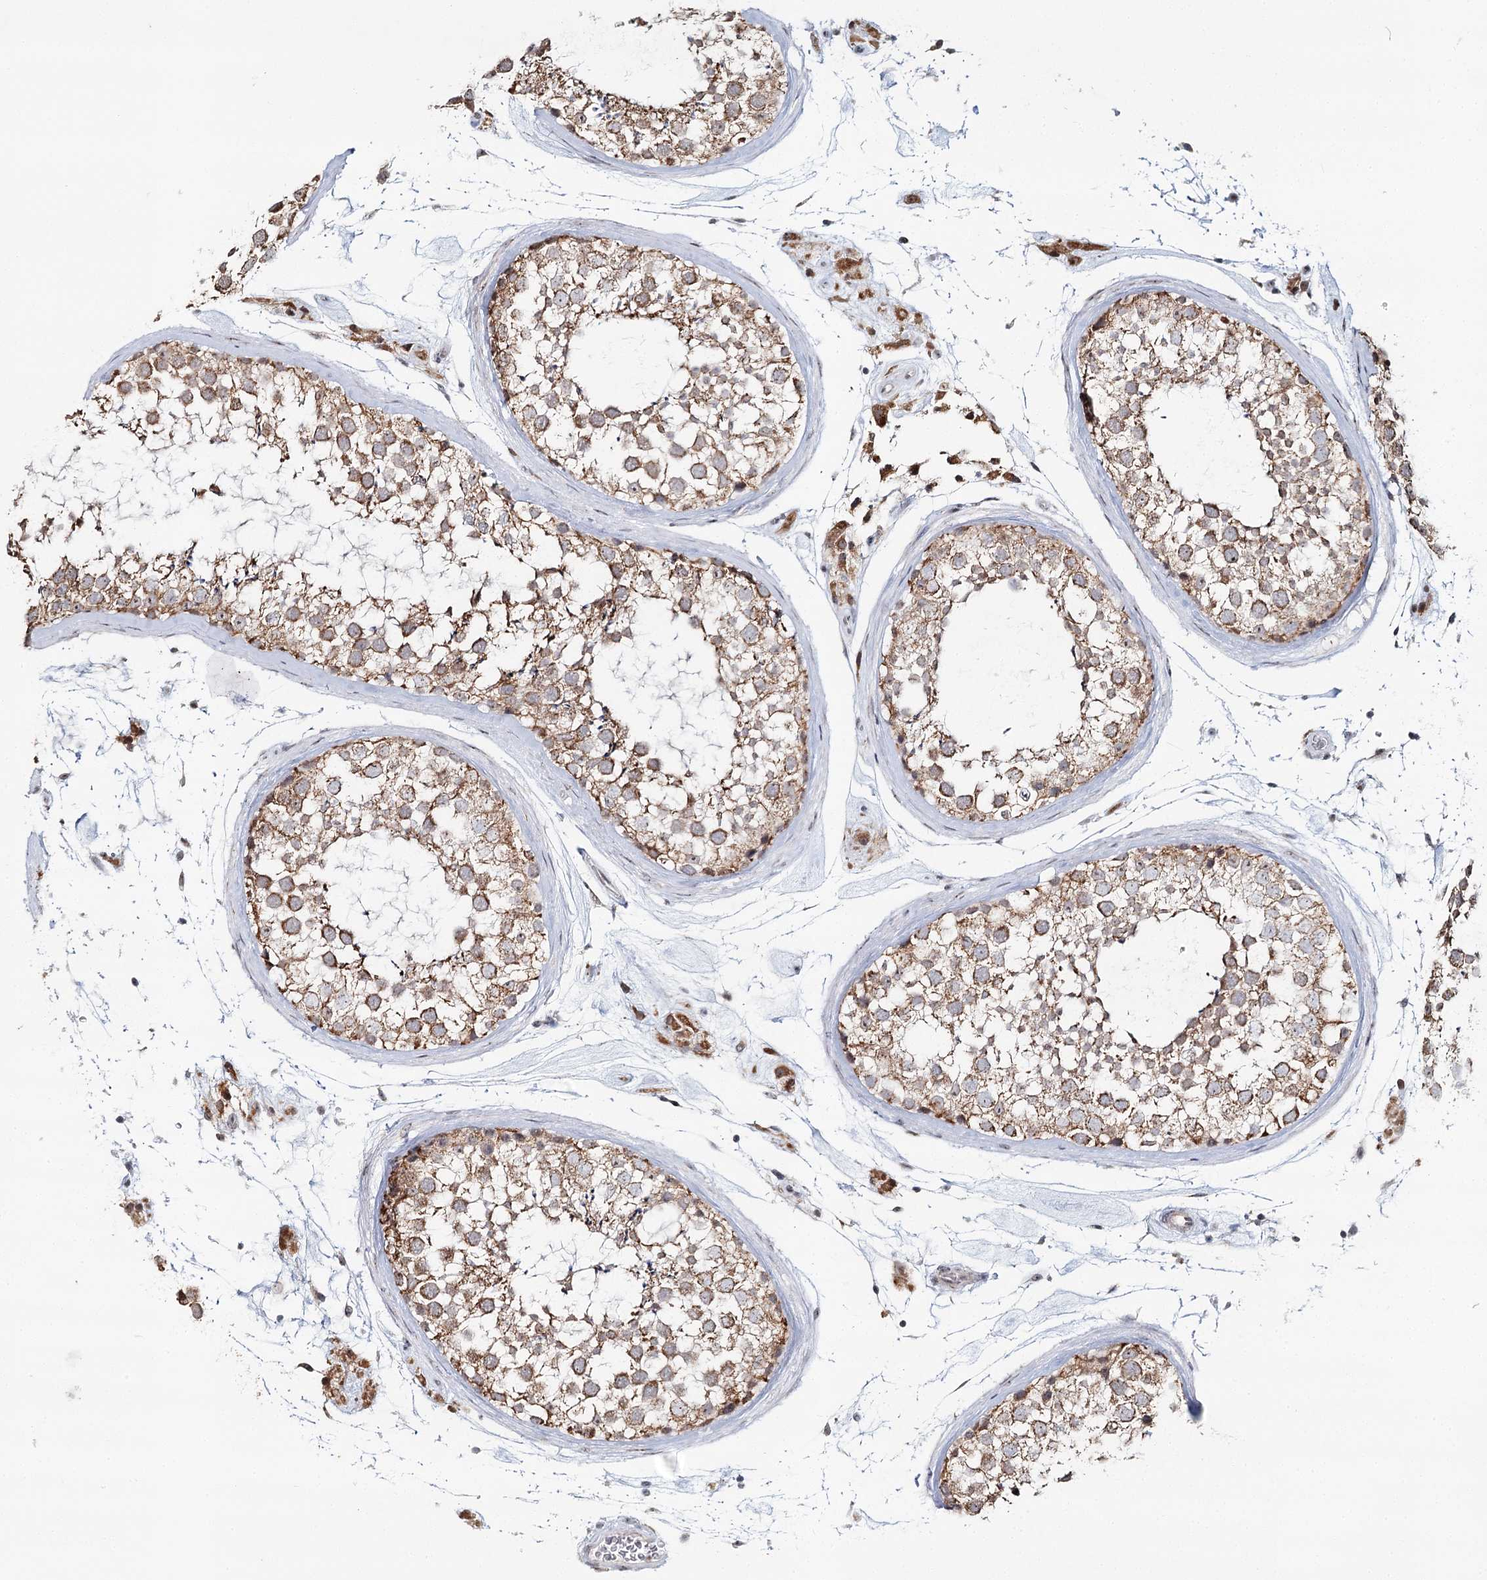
{"staining": {"intensity": "moderate", "quantity": ">75%", "location": "cytoplasmic/membranous"}, "tissue": "testis", "cell_type": "Cells in seminiferous ducts", "image_type": "normal", "snomed": [{"axis": "morphology", "description": "Normal tissue, NOS"}, {"axis": "topography", "description": "Testis"}], "caption": "Normal testis shows moderate cytoplasmic/membranous positivity in approximately >75% of cells in seminiferous ducts, visualized by immunohistochemistry.", "gene": "ATAD1", "patient": {"sex": "male", "age": 46}}